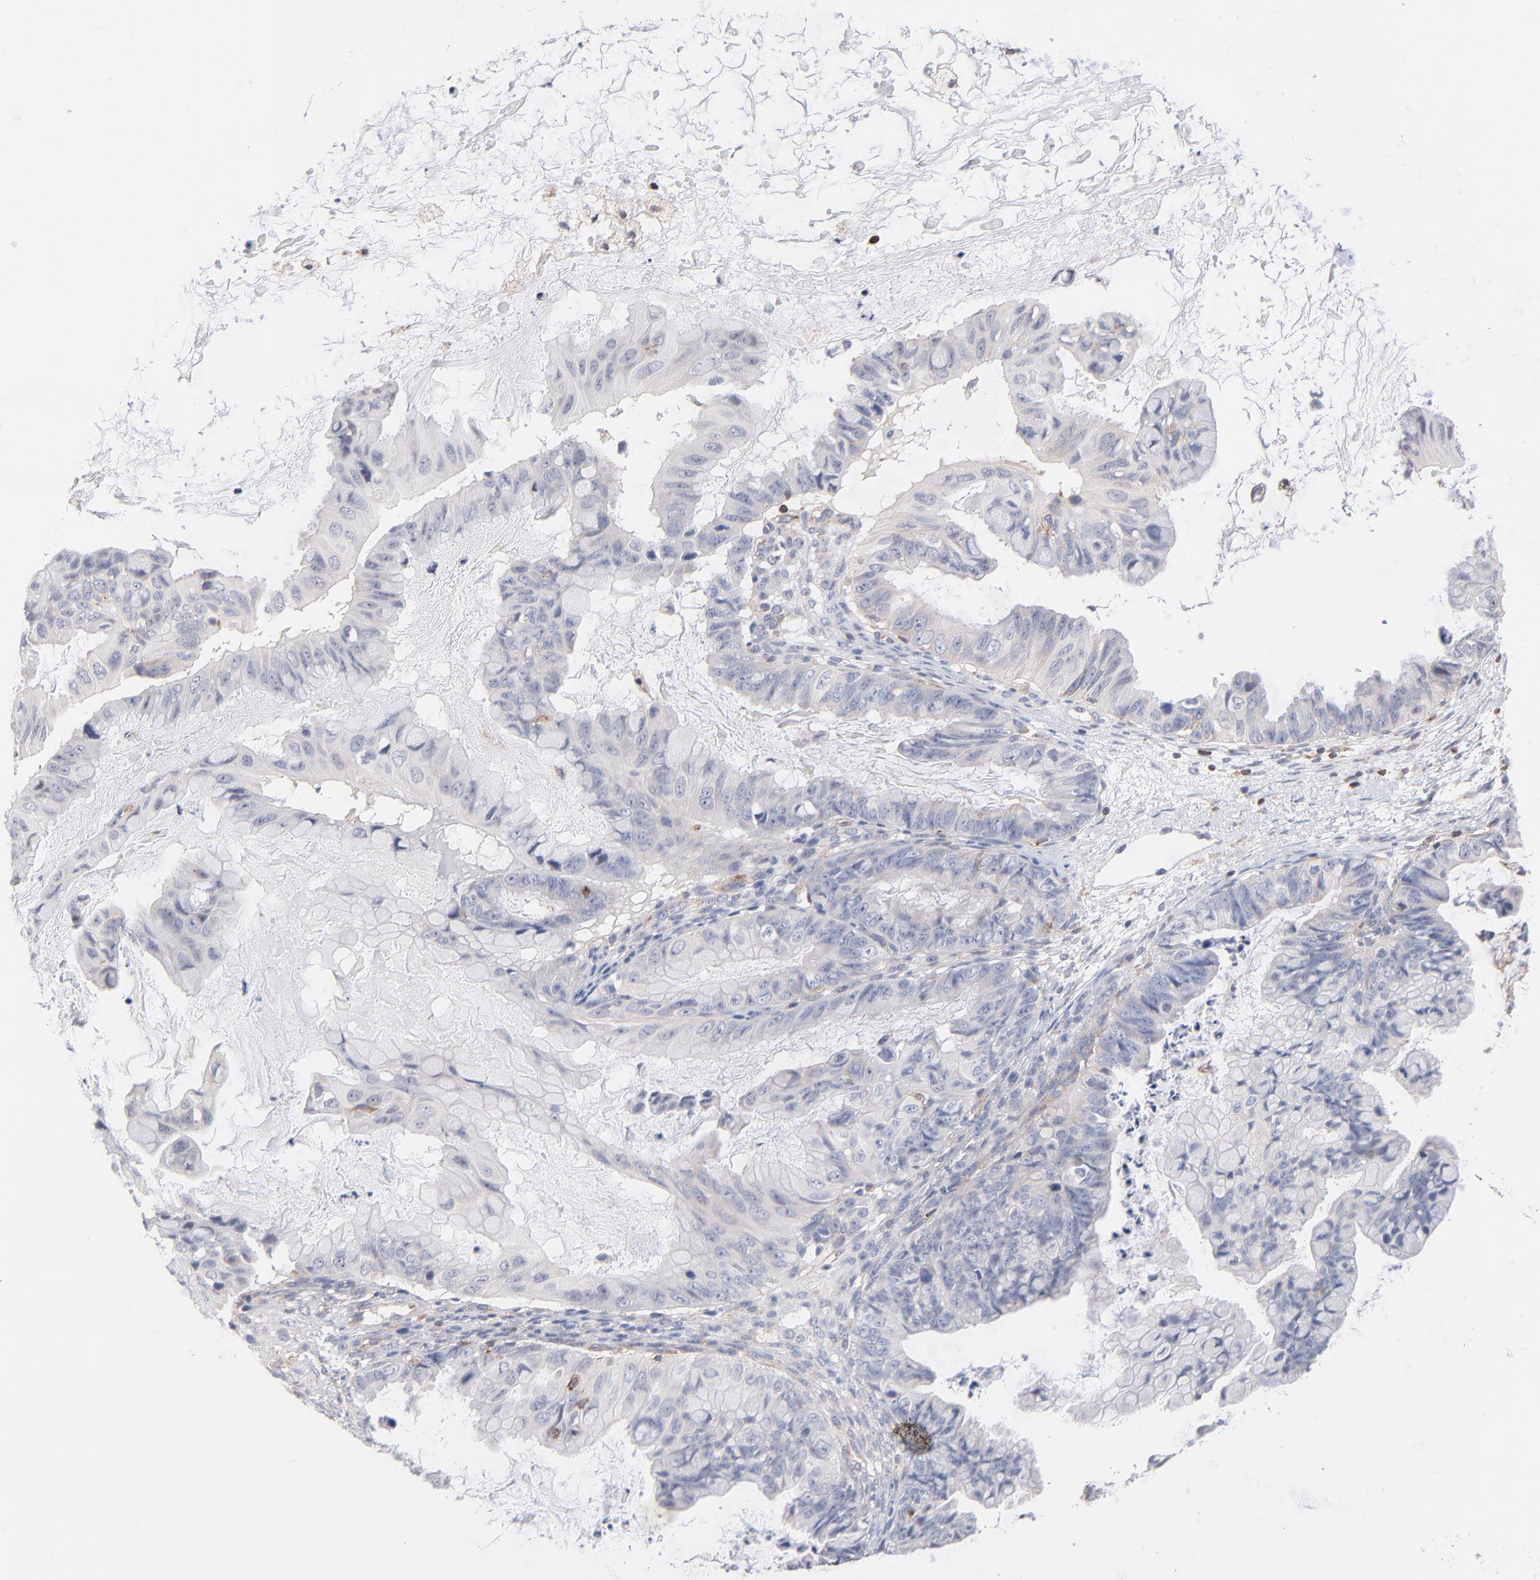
{"staining": {"intensity": "negative", "quantity": "none", "location": "none"}, "tissue": "ovarian cancer", "cell_type": "Tumor cells", "image_type": "cancer", "snomed": [{"axis": "morphology", "description": "Cystadenocarcinoma, mucinous, NOS"}, {"axis": "topography", "description": "Ovary"}], "caption": "Immunohistochemistry (IHC) of human mucinous cystadenocarcinoma (ovarian) reveals no positivity in tumor cells.", "gene": "WIPF1", "patient": {"sex": "female", "age": 36}}